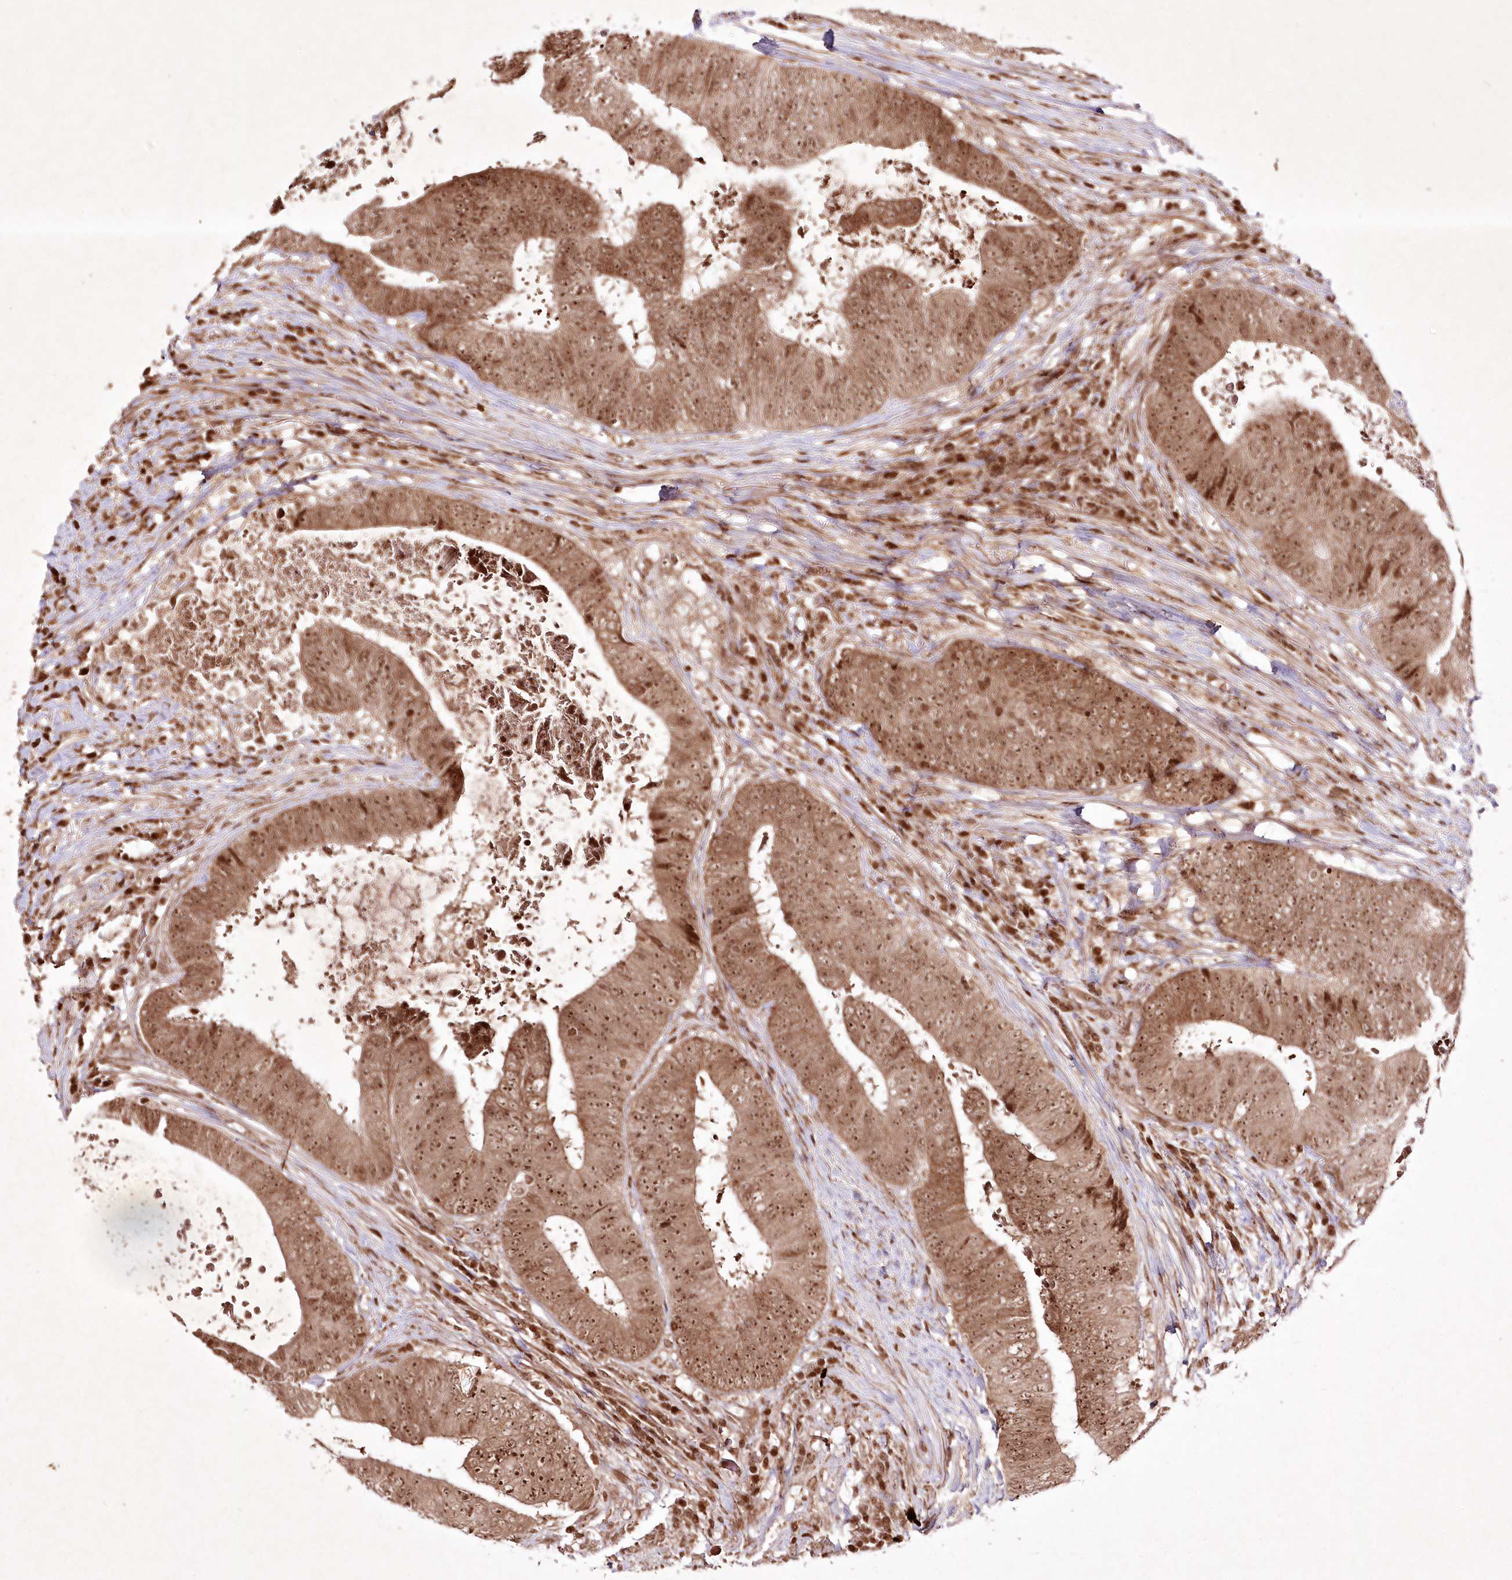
{"staining": {"intensity": "moderate", "quantity": ">75%", "location": "cytoplasmic/membranous,nuclear"}, "tissue": "colorectal cancer", "cell_type": "Tumor cells", "image_type": "cancer", "snomed": [{"axis": "morphology", "description": "Adenocarcinoma, NOS"}, {"axis": "topography", "description": "Rectum"}], "caption": "Colorectal adenocarcinoma stained for a protein reveals moderate cytoplasmic/membranous and nuclear positivity in tumor cells. The protein of interest is shown in brown color, while the nuclei are stained blue.", "gene": "CARM1", "patient": {"sex": "male", "age": 72}}